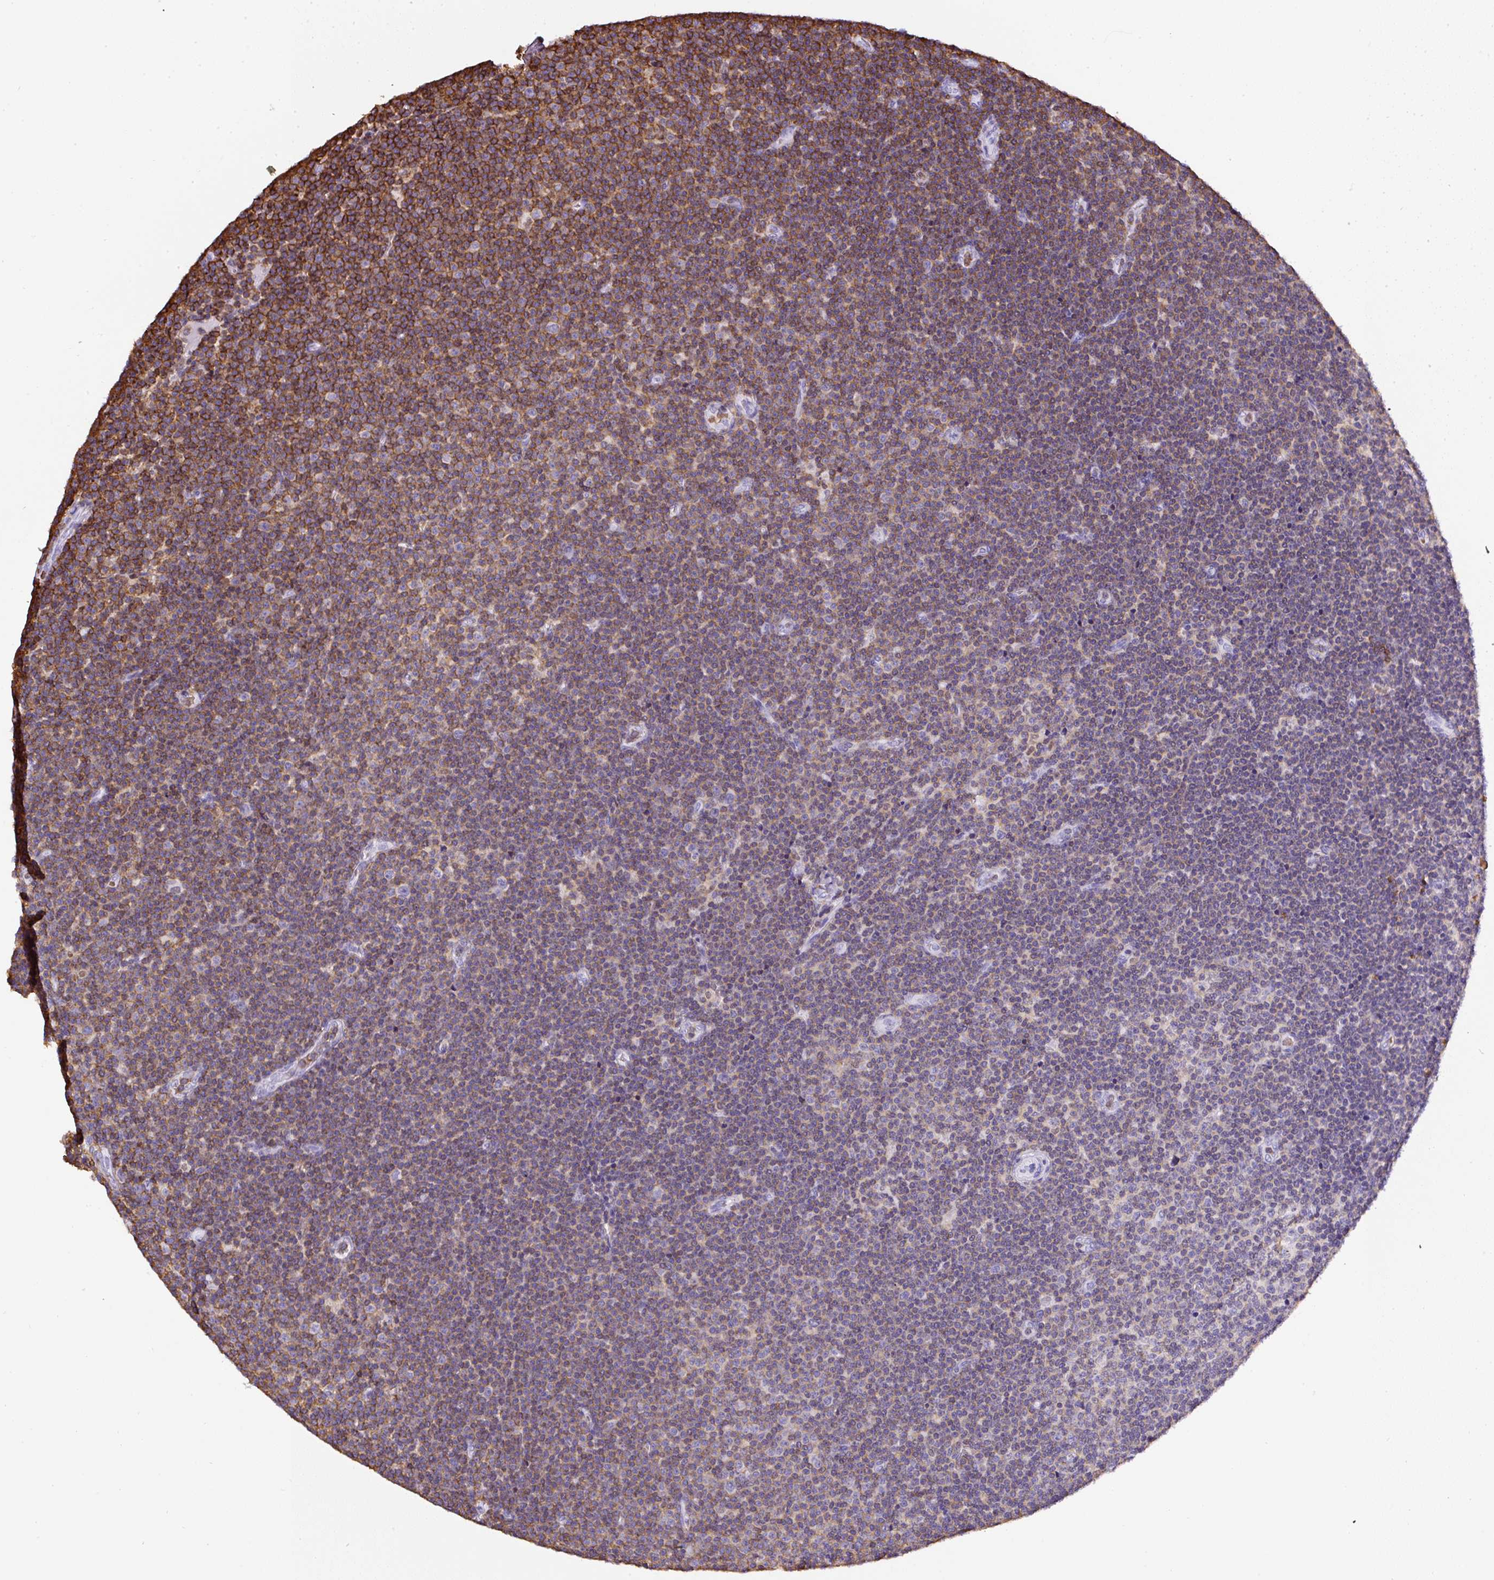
{"staining": {"intensity": "moderate", "quantity": "25%-75%", "location": "cytoplasmic/membranous"}, "tissue": "lymphoma", "cell_type": "Tumor cells", "image_type": "cancer", "snomed": [{"axis": "morphology", "description": "Malignant lymphoma, non-Hodgkin's type, Low grade"}, {"axis": "topography", "description": "Lymph node"}], "caption": "Low-grade malignant lymphoma, non-Hodgkin's type was stained to show a protein in brown. There is medium levels of moderate cytoplasmic/membranous positivity in about 25%-75% of tumor cells.", "gene": "FAM228B", "patient": {"sex": "male", "age": 48}}